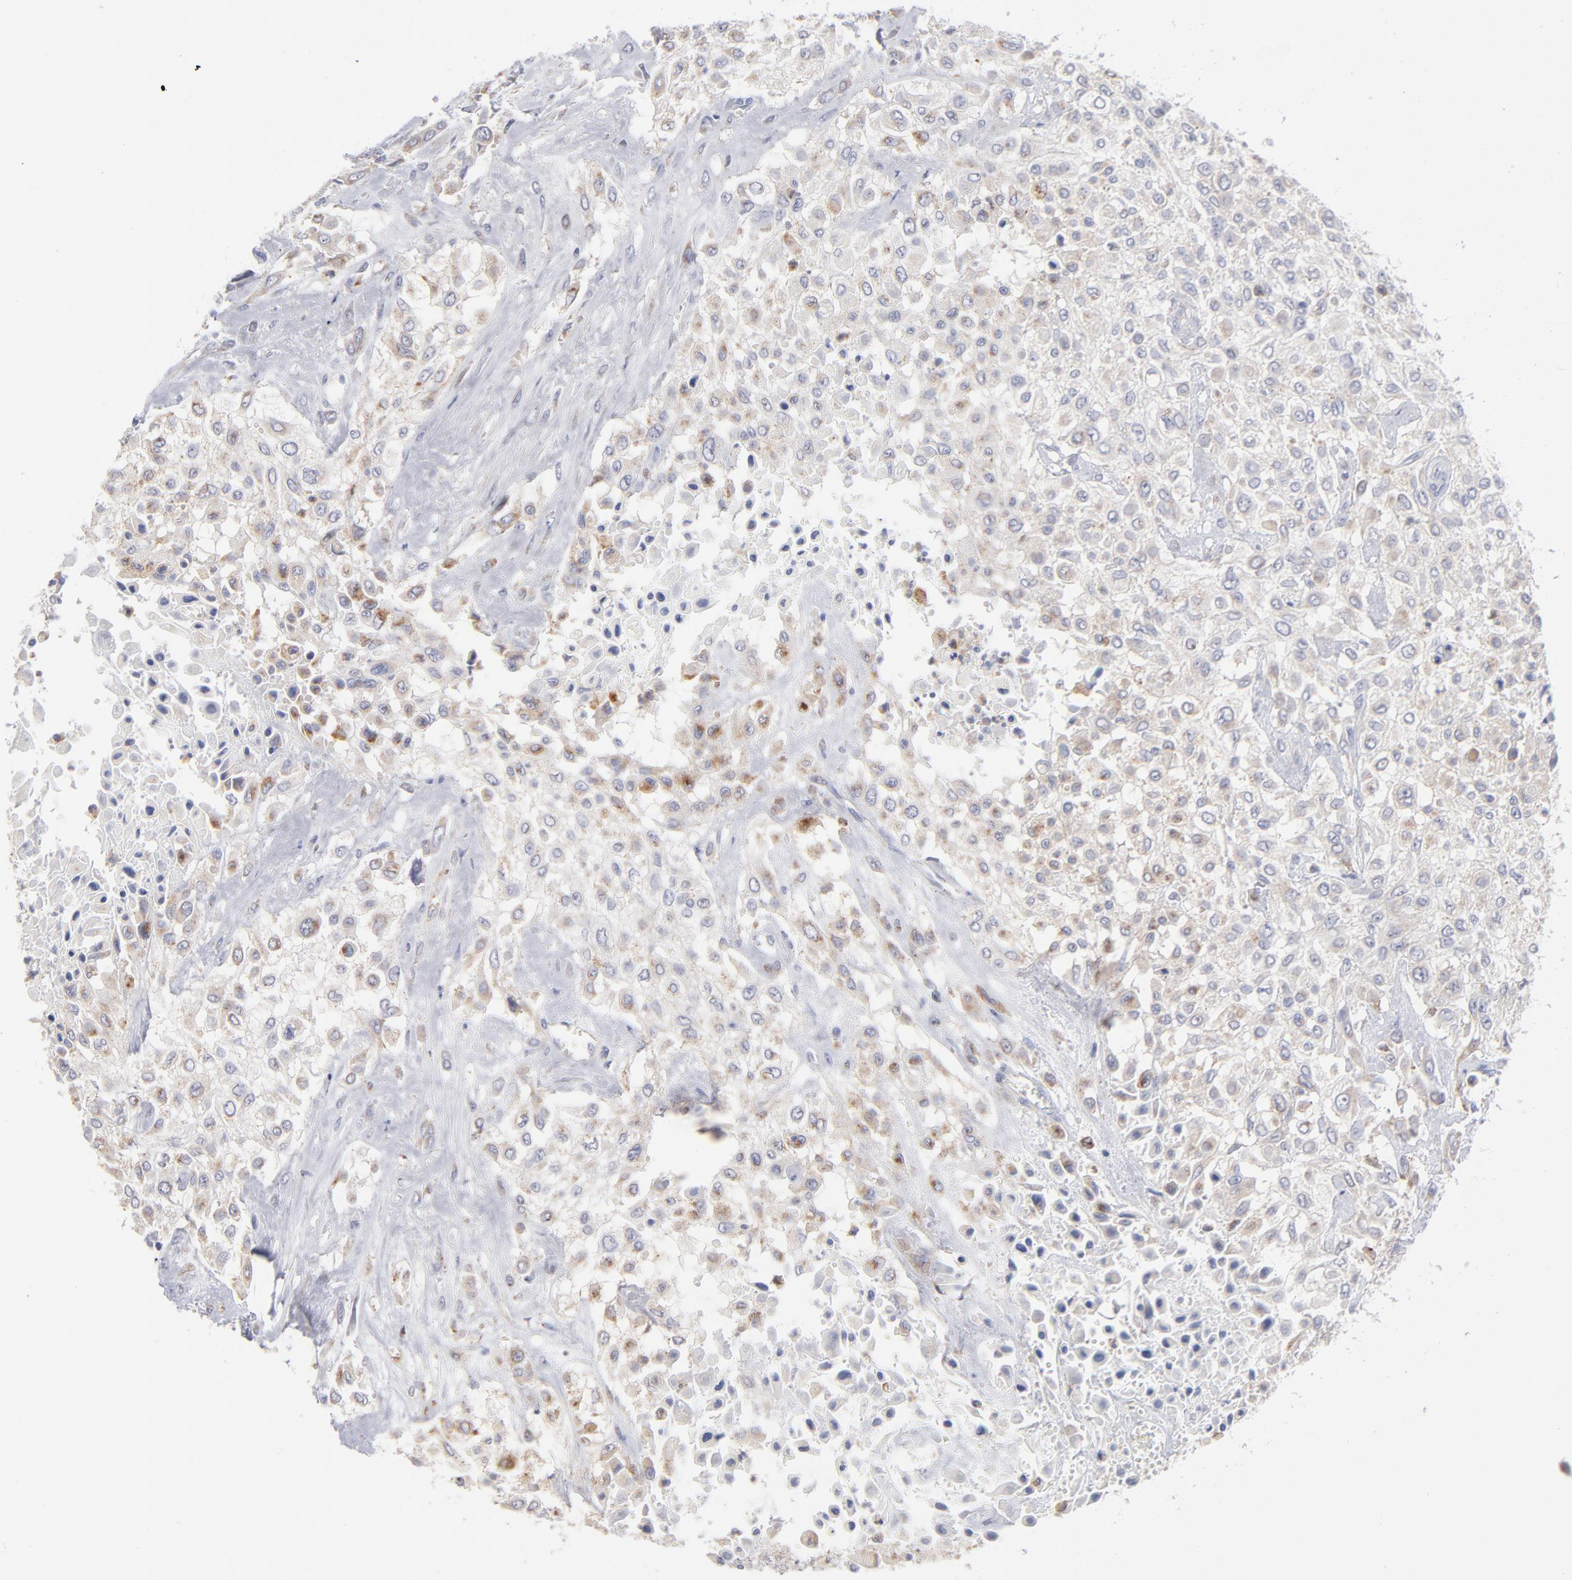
{"staining": {"intensity": "weak", "quantity": ">75%", "location": "cytoplasmic/membranous"}, "tissue": "urothelial cancer", "cell_type": "Tumor cells", "image_type": "cancer", "snomed": [{"axis": "morphology", "description": "Urothelial carcinoma, High grade"}, {"axis": "topography", "description": "Urinary bladder"}], "caption": "A histopathology image of urothelial cancer stained for a protein reveals weak cytoplasmic/membranous brown staining in tumor cells.", "gene": "RRAGB", "patient": {"sex": "male", "age": 57}}